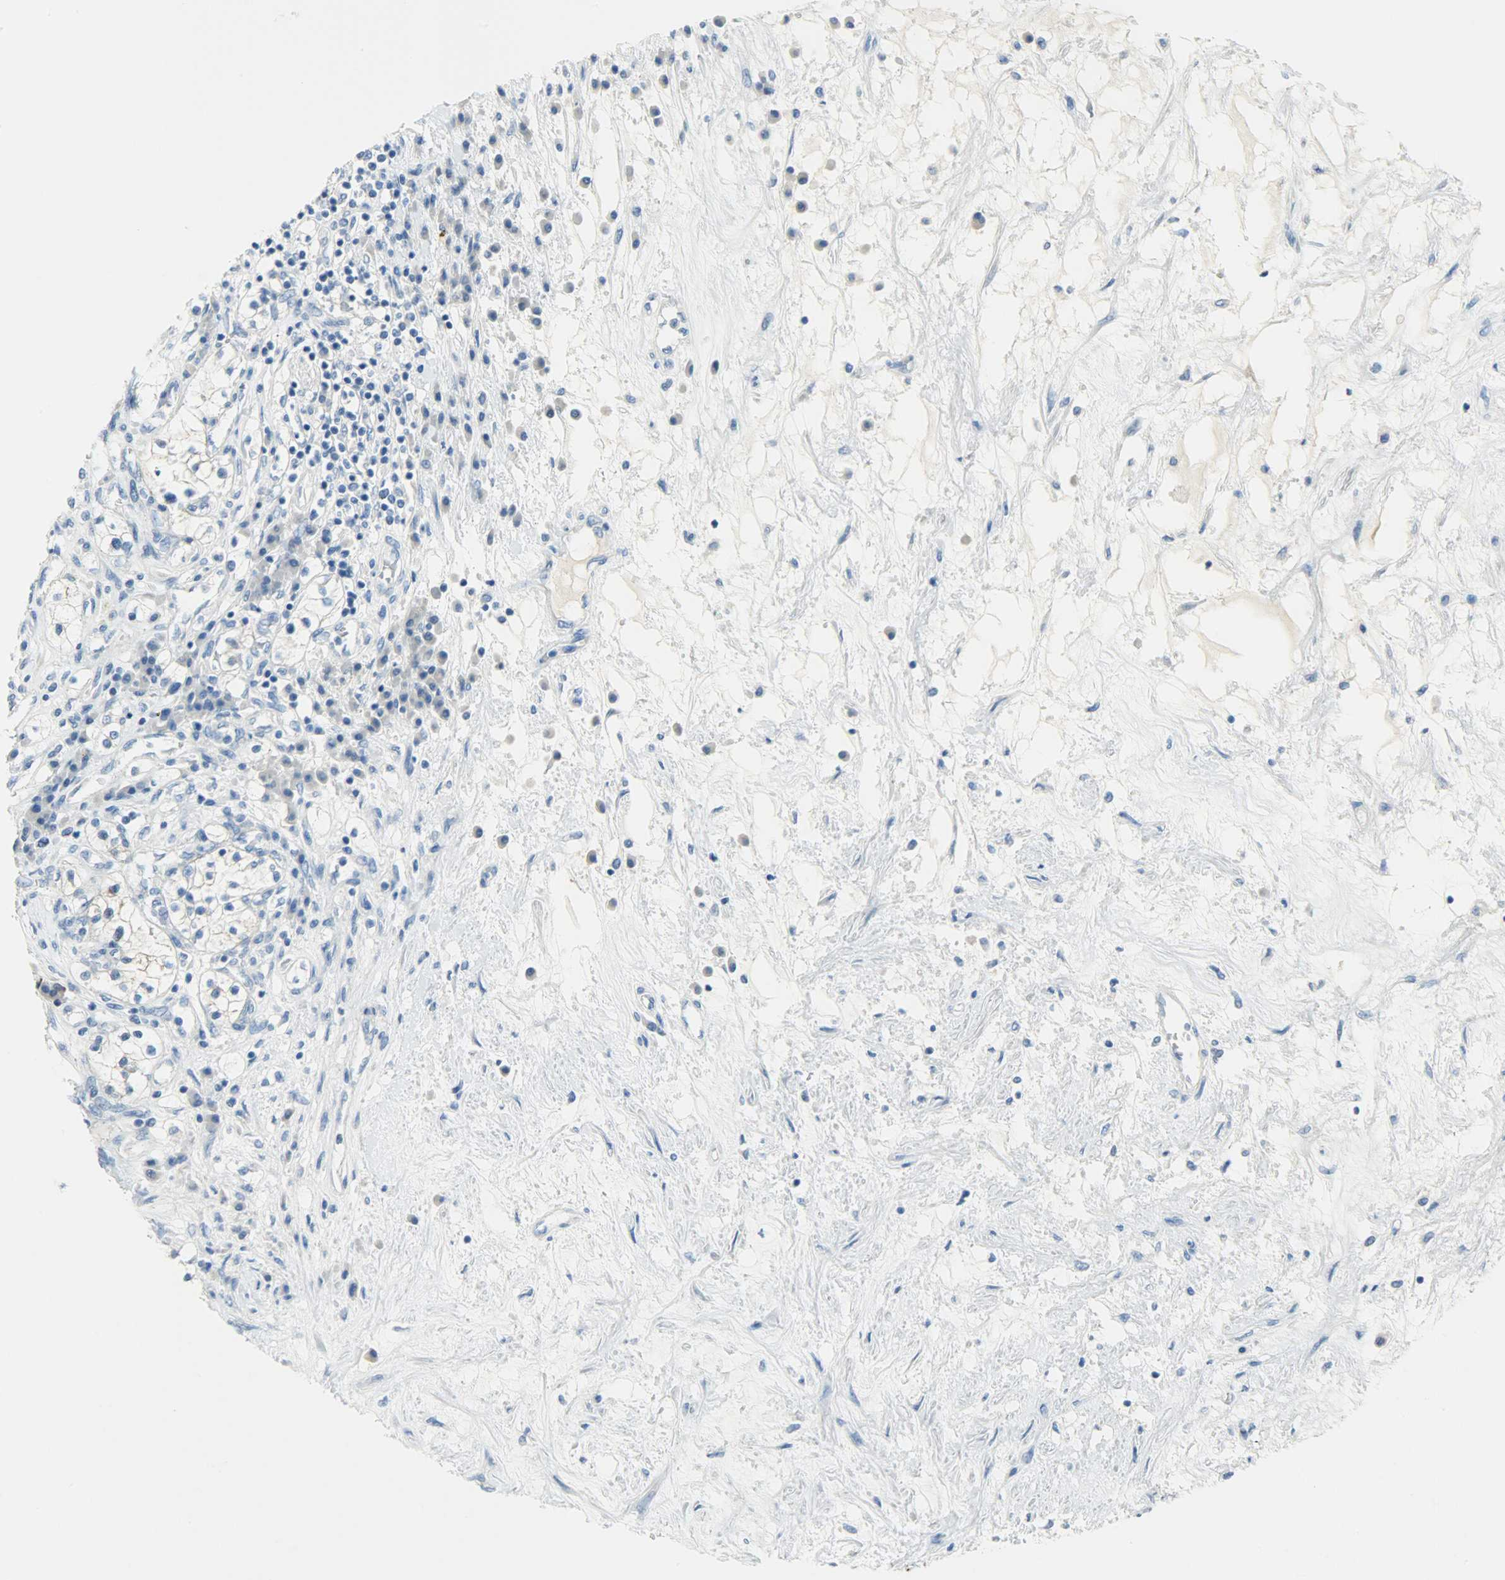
{"staining": {"intensity": "negative", "quantity": "none", "location": "none"}, "tissue": "renal cancer", "cell_type": "Tumor cells", "image_type": "cancer", "snomed": [{"axis": "morphology", "description": "Adenocarcinoma, NOS"}, {"axis": "topography", "description": "Kidney"}], "caption": "Immunohistochemistry image of renal adenocarcinoma stained for a protein (brown), which exhibits no expression in tumor cells.", "gene": "PROM1", "patient": {"sex": "male", "age": 68}}